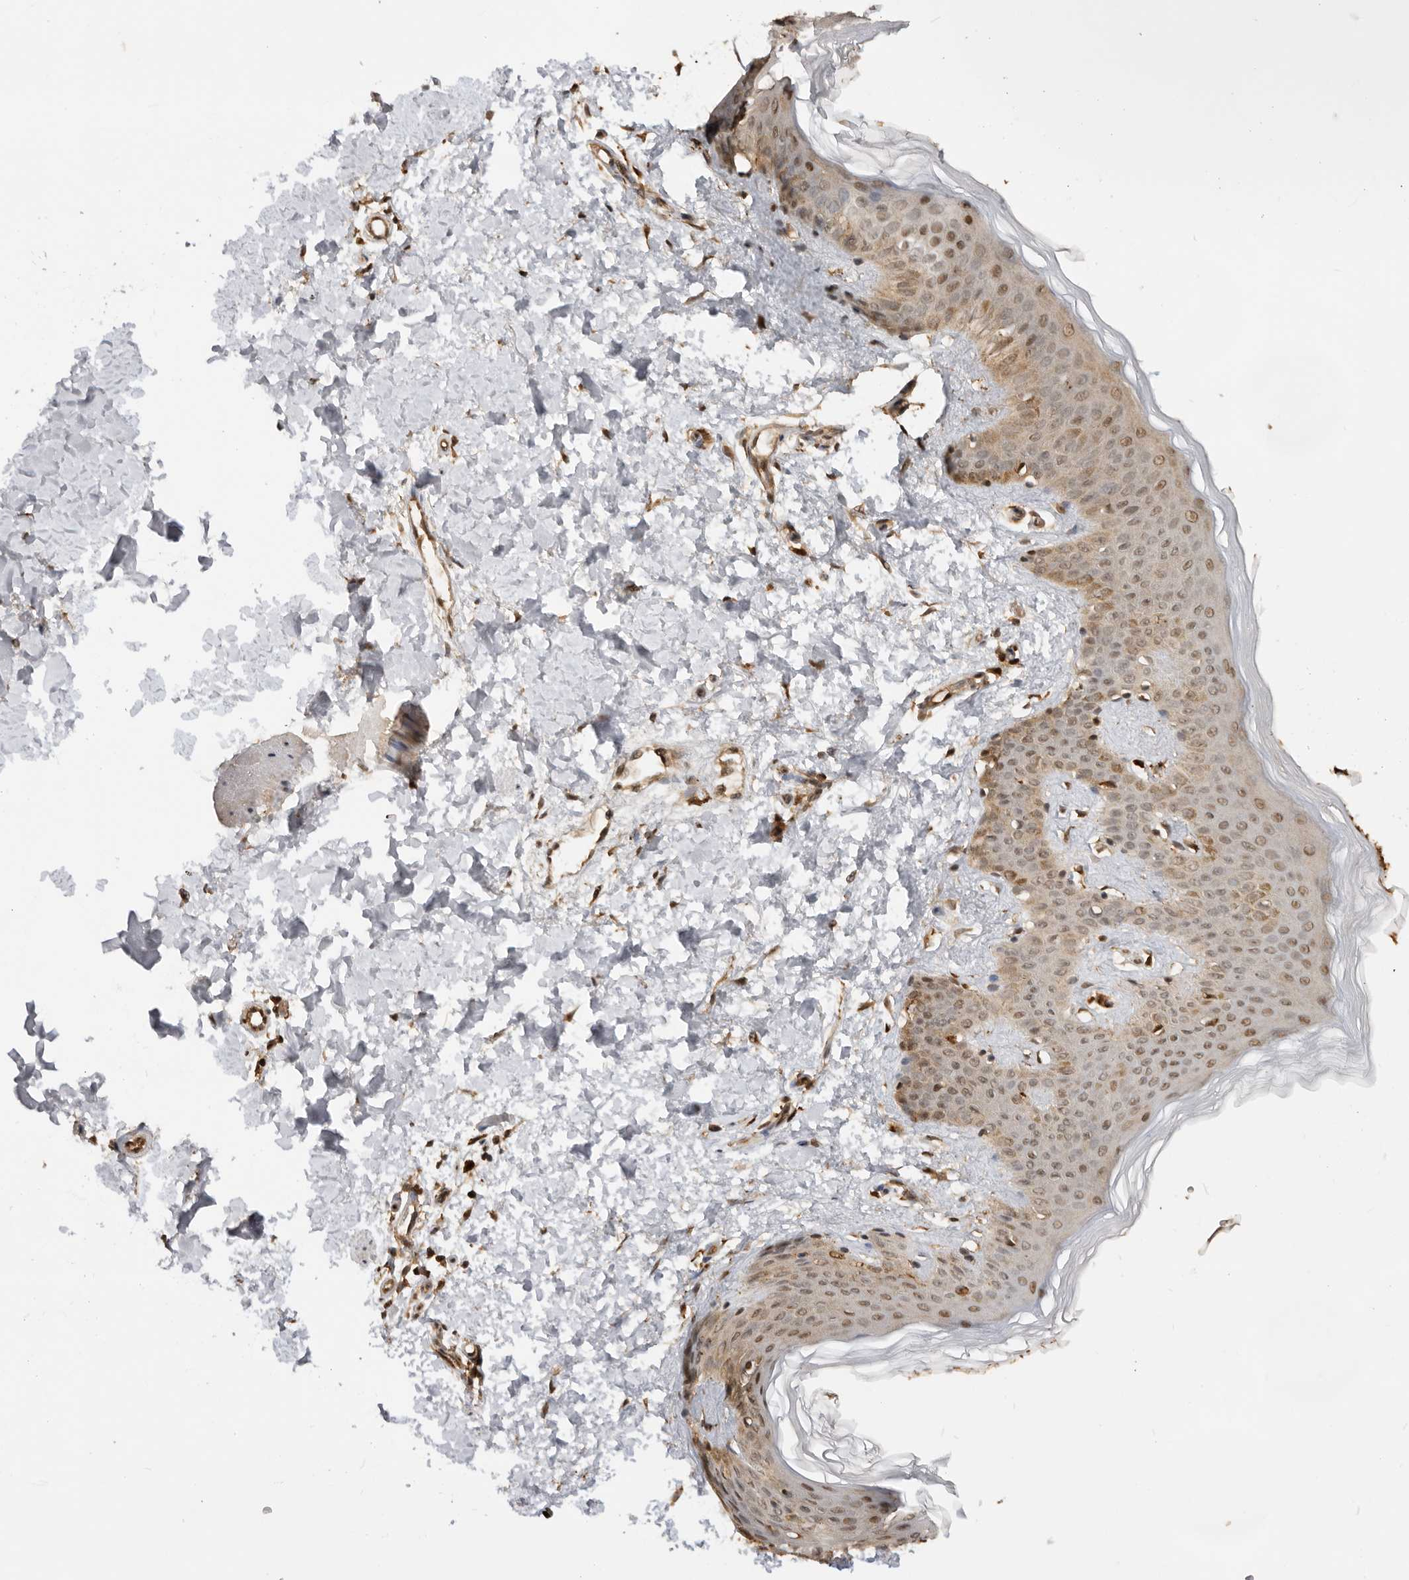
{"staining": {"intensity": "moderate", "quantity": ">75%", "location": "cytoplasmic/membranous,nuclear"}, "tissue": "skin", "cell_type": "Fibroblasts", "image_type": "normal", "snomed": [{"axis": "morphology", "description": "Normal tissue, NOS"}, {"axis": "morphology", "description": "Neoplasm, benign, NOS"}, {"axis": "topography", "description": "Skin"}, {"axis": "topography", "description": "Soft tissue"}], "caption": "High-magnification brightfield microscopy of unremarkable skin stained with DAB (brown) and counterstained with hematoxylin (blue). fibroblasts exhibit moderate cytoplasmic/membranous,nuclear staining is seen in approximately>75% of cells. The staining was performed using DAB (3,3'-diaminobenzidine) to visualize the protein expression in brown, while the nuclei were stained in blue with hematoxylin (Magnification: 20x).", "gene": "ADPRS", "patient": {"sex": "male", "age": 26}}